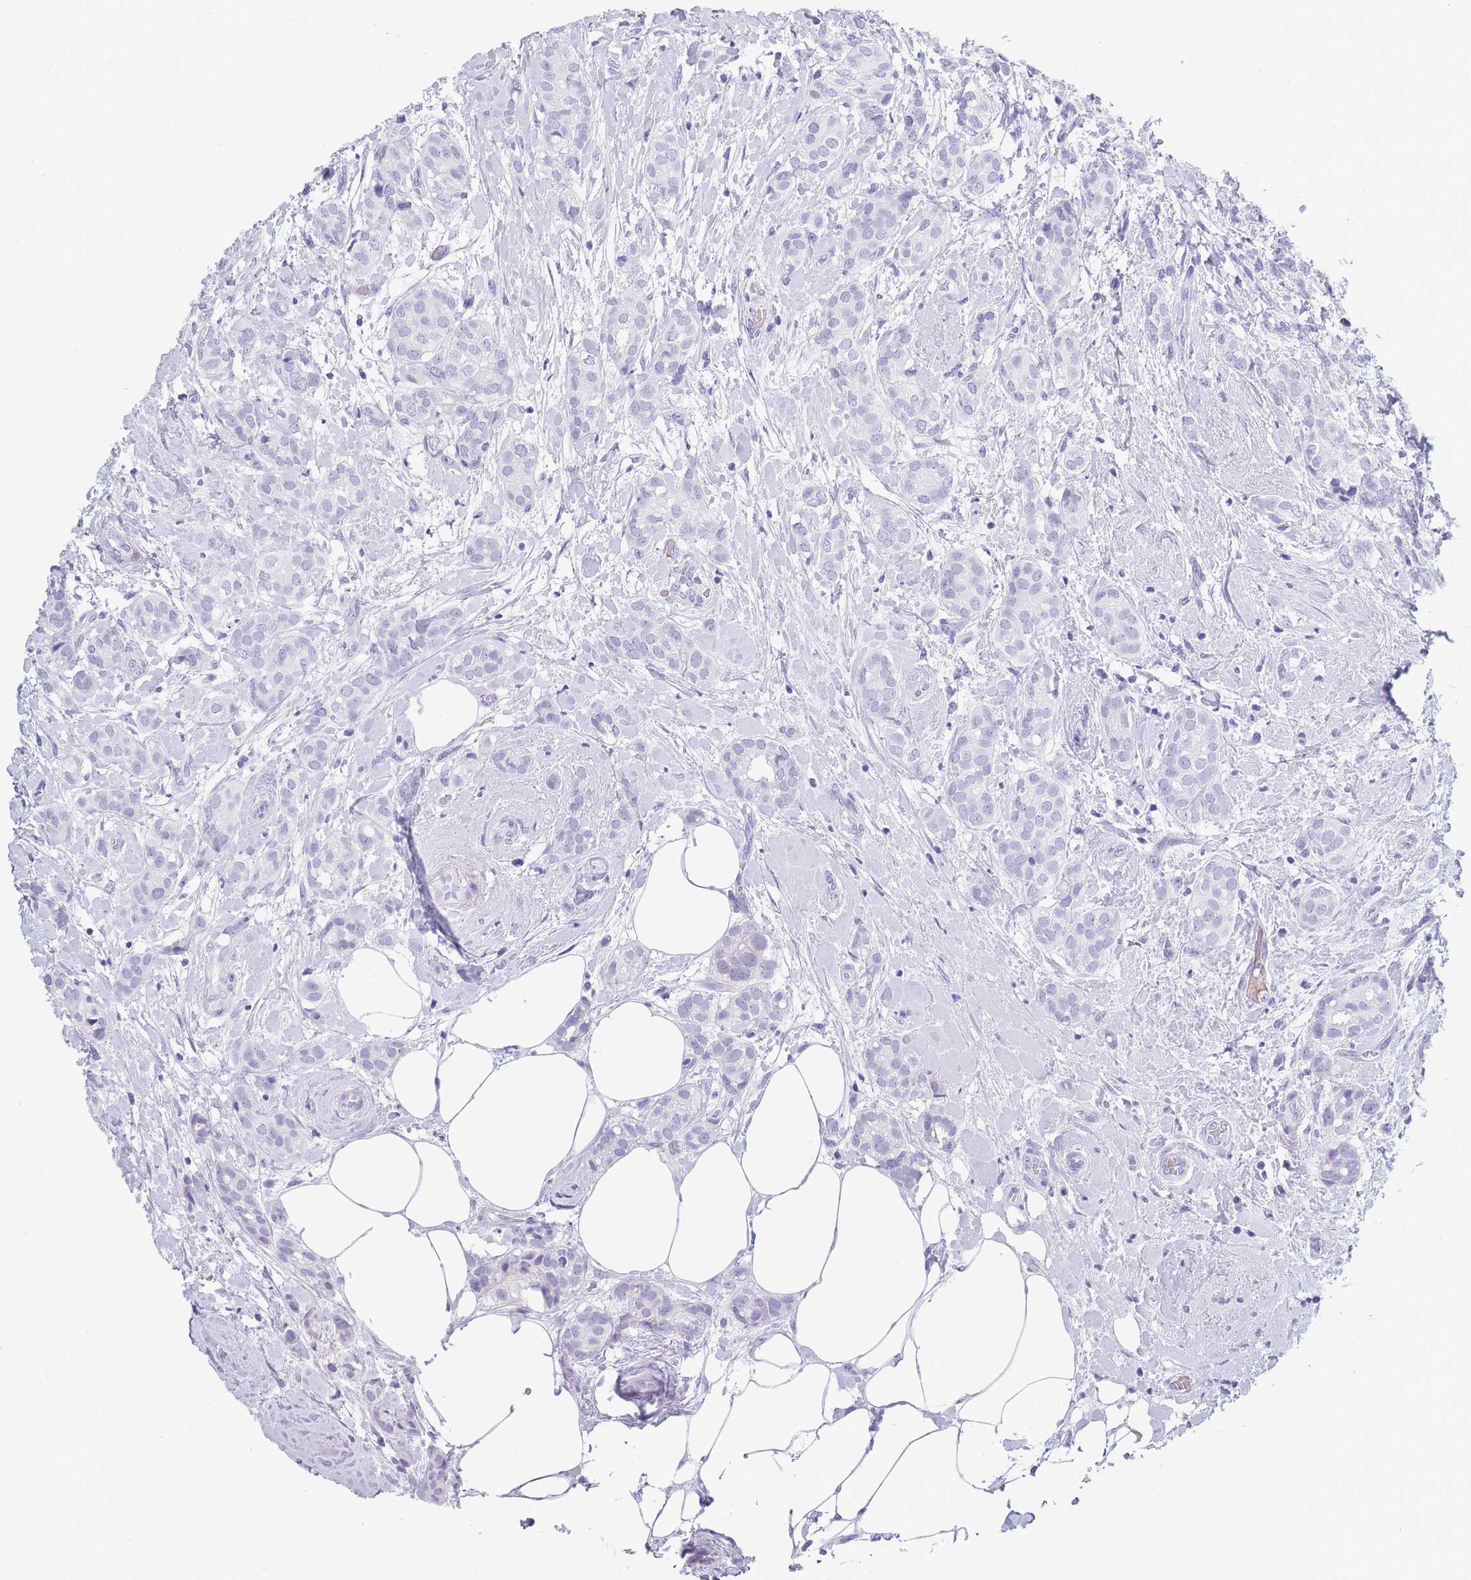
{"staining": {"intensity": "negative", "quantity": "none", "location": "none"}, "tissue": "breast cancer", "cell_type": "Tumor cells", "image_type": "cancer", "snomed": [{"axis": "morphology", "description": "Duct carcinoma"}, {"axis": "topography", "description": "Breast"}], "caption": "Histopathology image shows no protein staining in tumor cells of breast cancer tissue. (DAB (3,3'-diaminobenzidine) immunohistochemistry (IHC) with hematoxylin counter stain).", "gene": "OR5D16", "patient": {"sex": "female", "age": 73}}